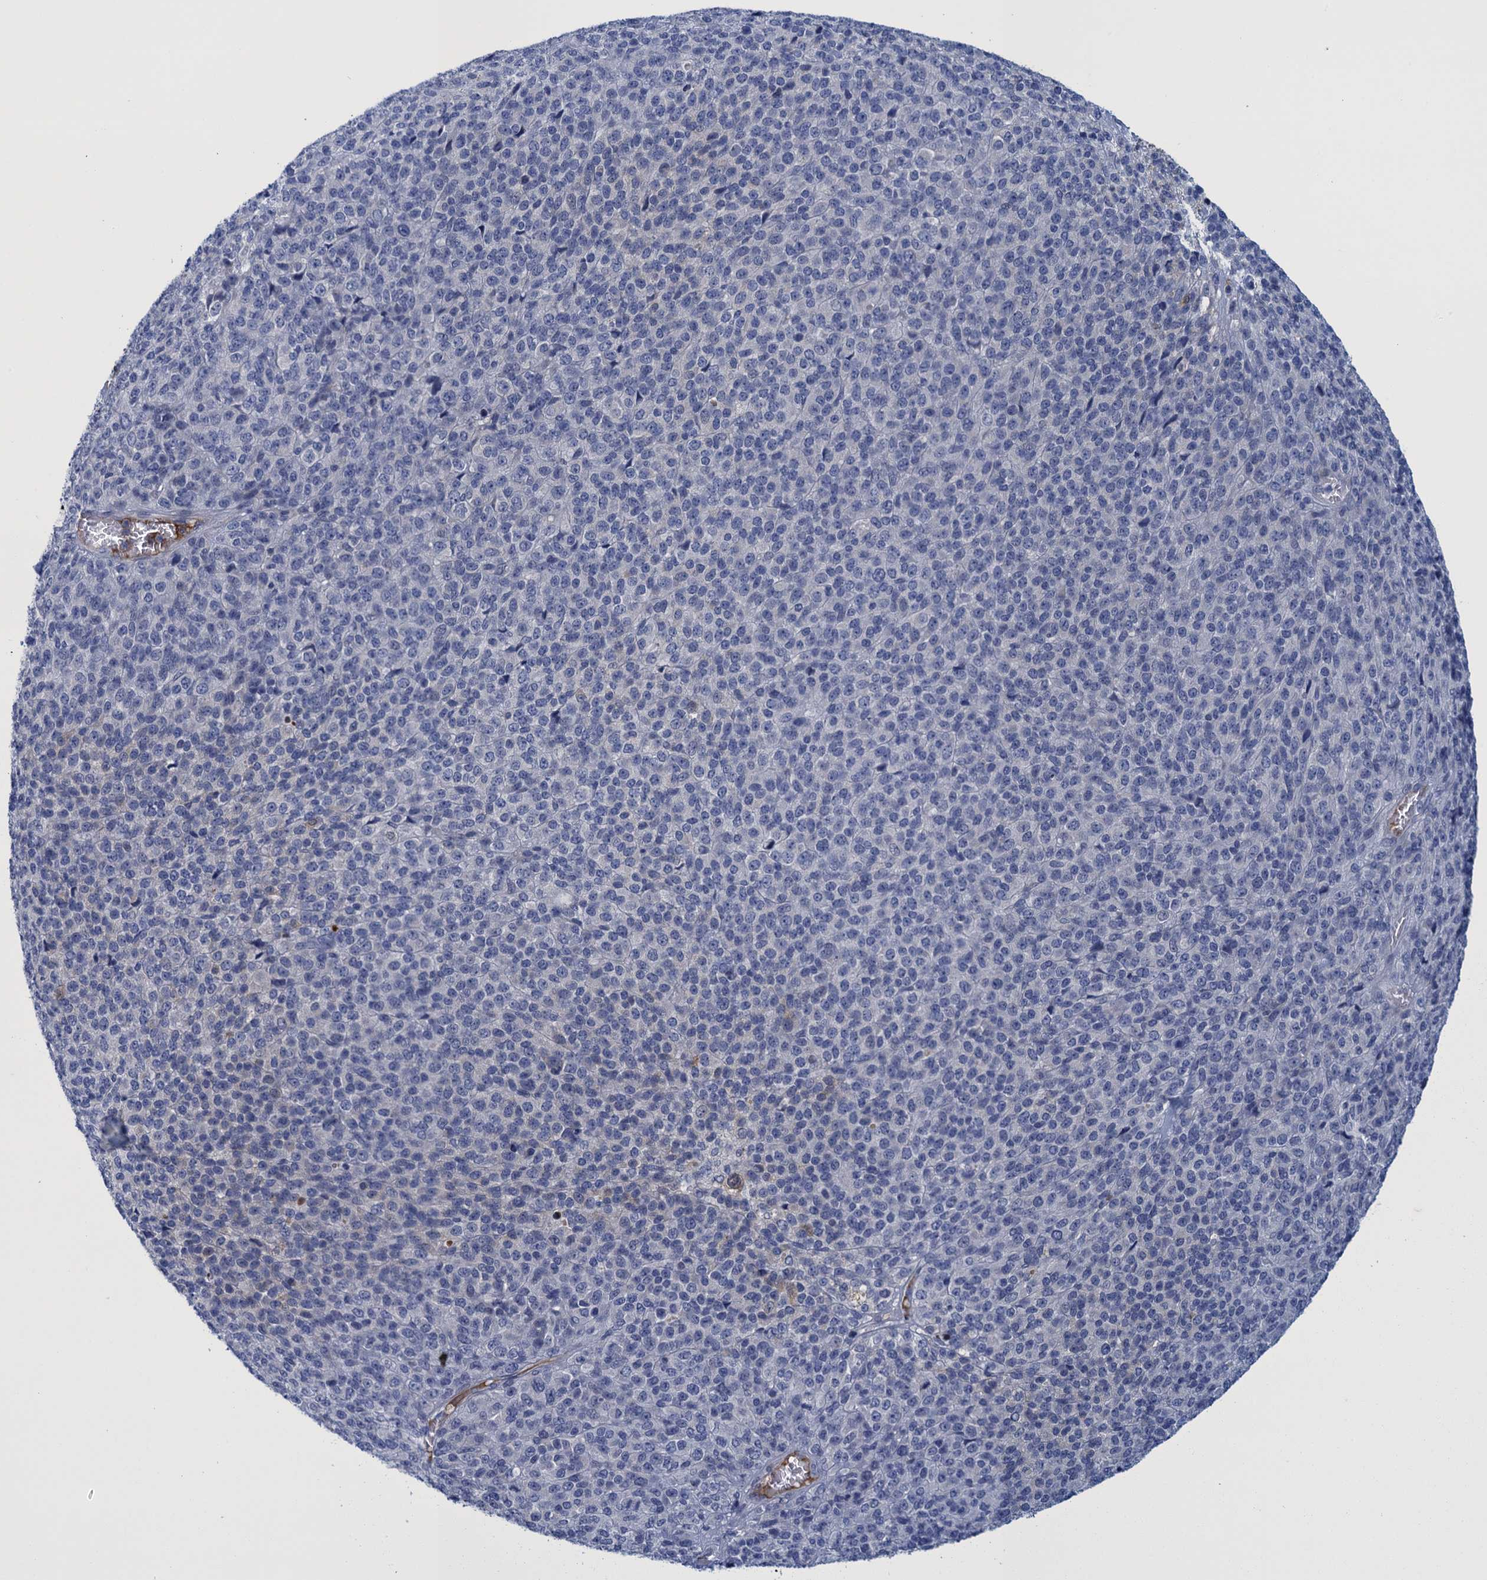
{"staining": {"intensity": "negative", "quantity": "none", "location": "none"}, "tissue": "melanoma", "cell_type": "Tumor cells", "image_type": "cancer", "snomed": [{"axis": "morphology", "description": "Malignant melanoma, Metastatic site"}, {"axis": "topography", "description": "Brain"}], "caption": "High magnification brightfield microscopy of malignant melanoma (metastatic site) stained with DAB (brown) and counterstained with hematoxylin (blue): tumor cells show no significant expression. Brightfield microscopy of immunohistochemistry (IHC) stained with DAB (3,3'-diaminobenzidine) (brown) and hematoxylin (blue), captured at high magnification.", "gene": "SCEL", "patient": {"sex": "female", "age": 56}}